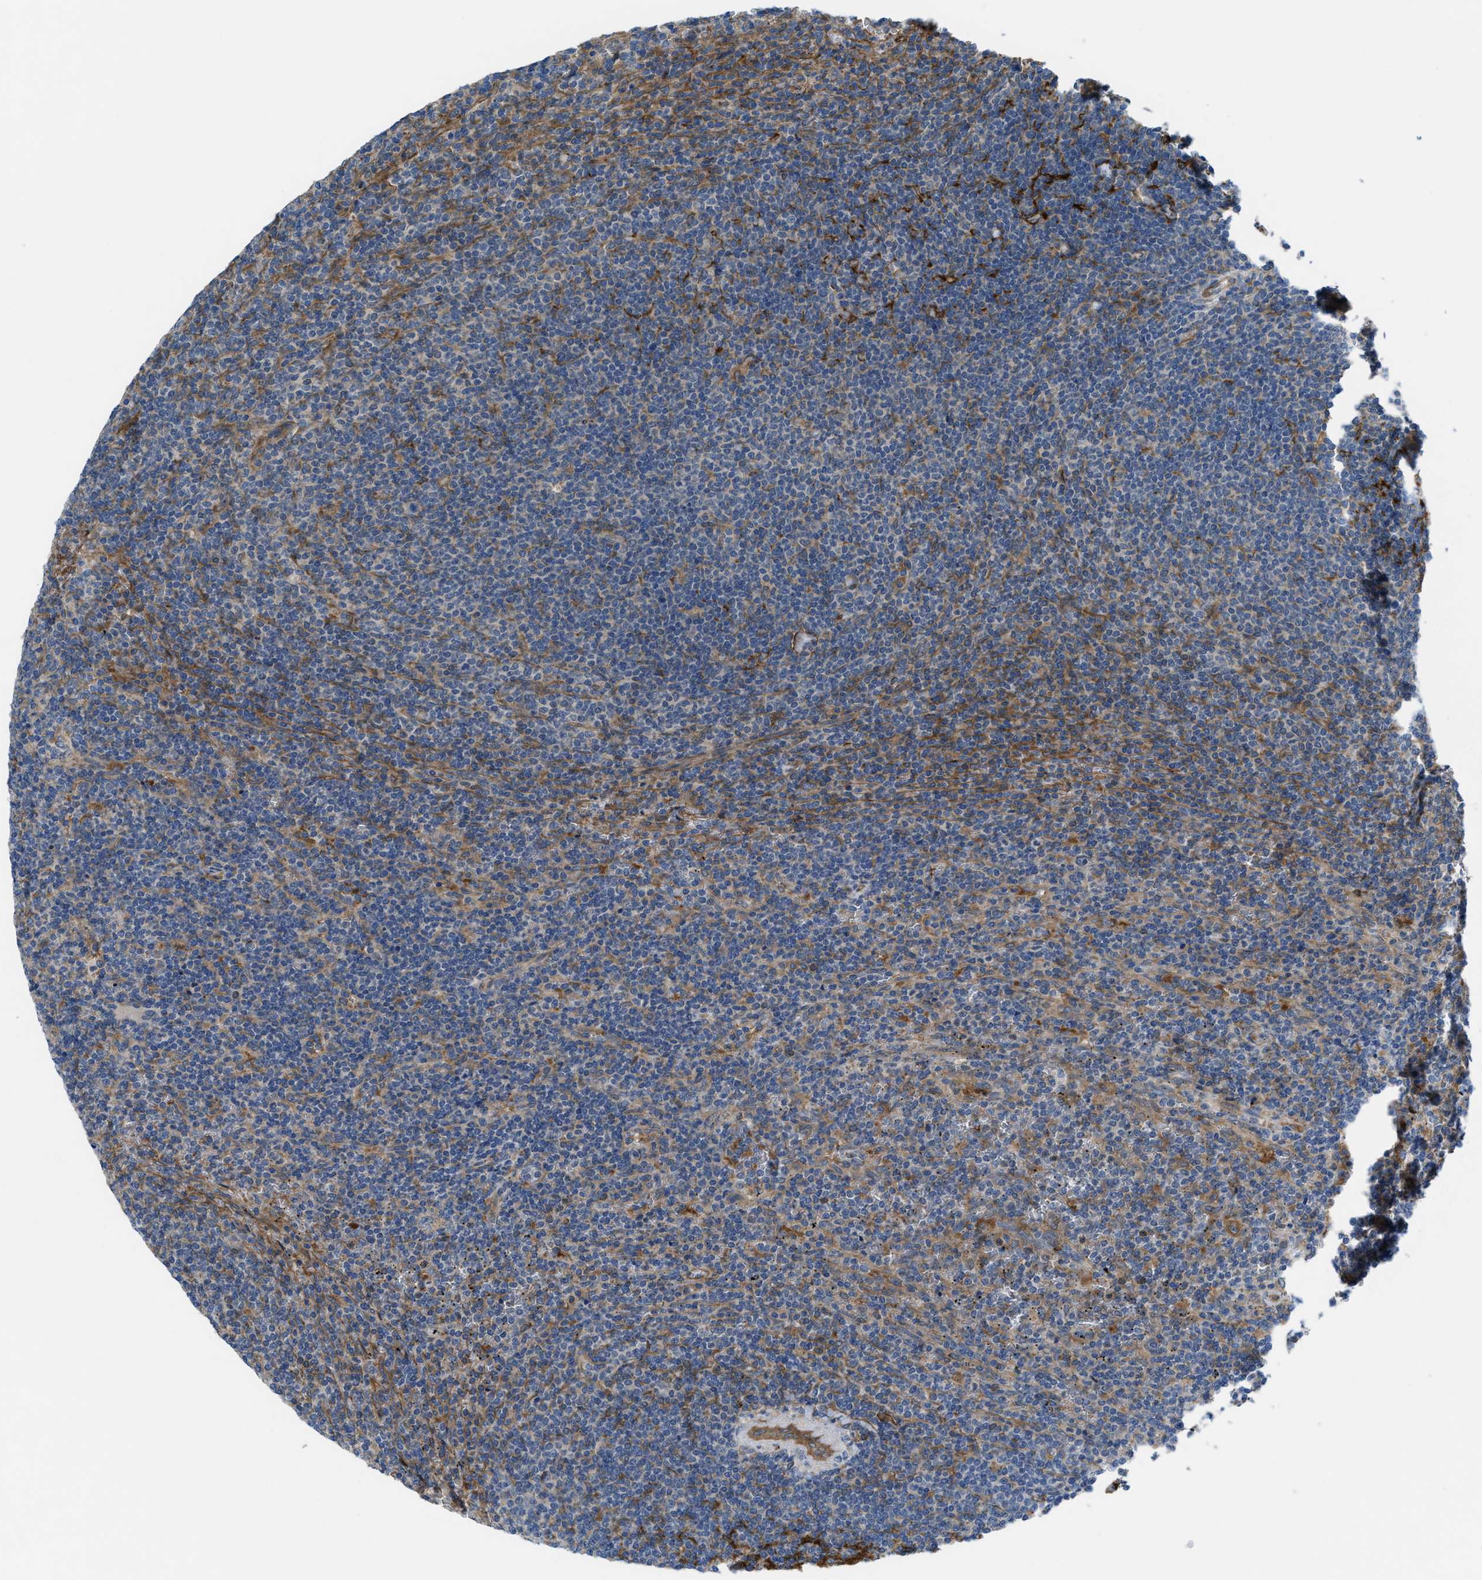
{"staining": {"intensity": "moderate", "quantity": "<25%", "location": "cytoplasmic/membranous"}, "tissue": "lymphoma", "cell_type": "Tumor cells", "image_type": "cancer", "snomed": [{"axis": "morphology", "description": "Malignant lymphoma, non-Hodgkin's type, Low grade"}, {"axis": "topography", "description": "Spleen"}], "caption": "Immunohistochemical staining of malignant lymphoma, non-Hodgkin's type (low-grade) exhibits low levels of moderate cytoplasmic/membranous expression in approximately <25% of tumor cells.", "gene": "BAZ2B", "patient": {"sex": "female", "age": 50}}